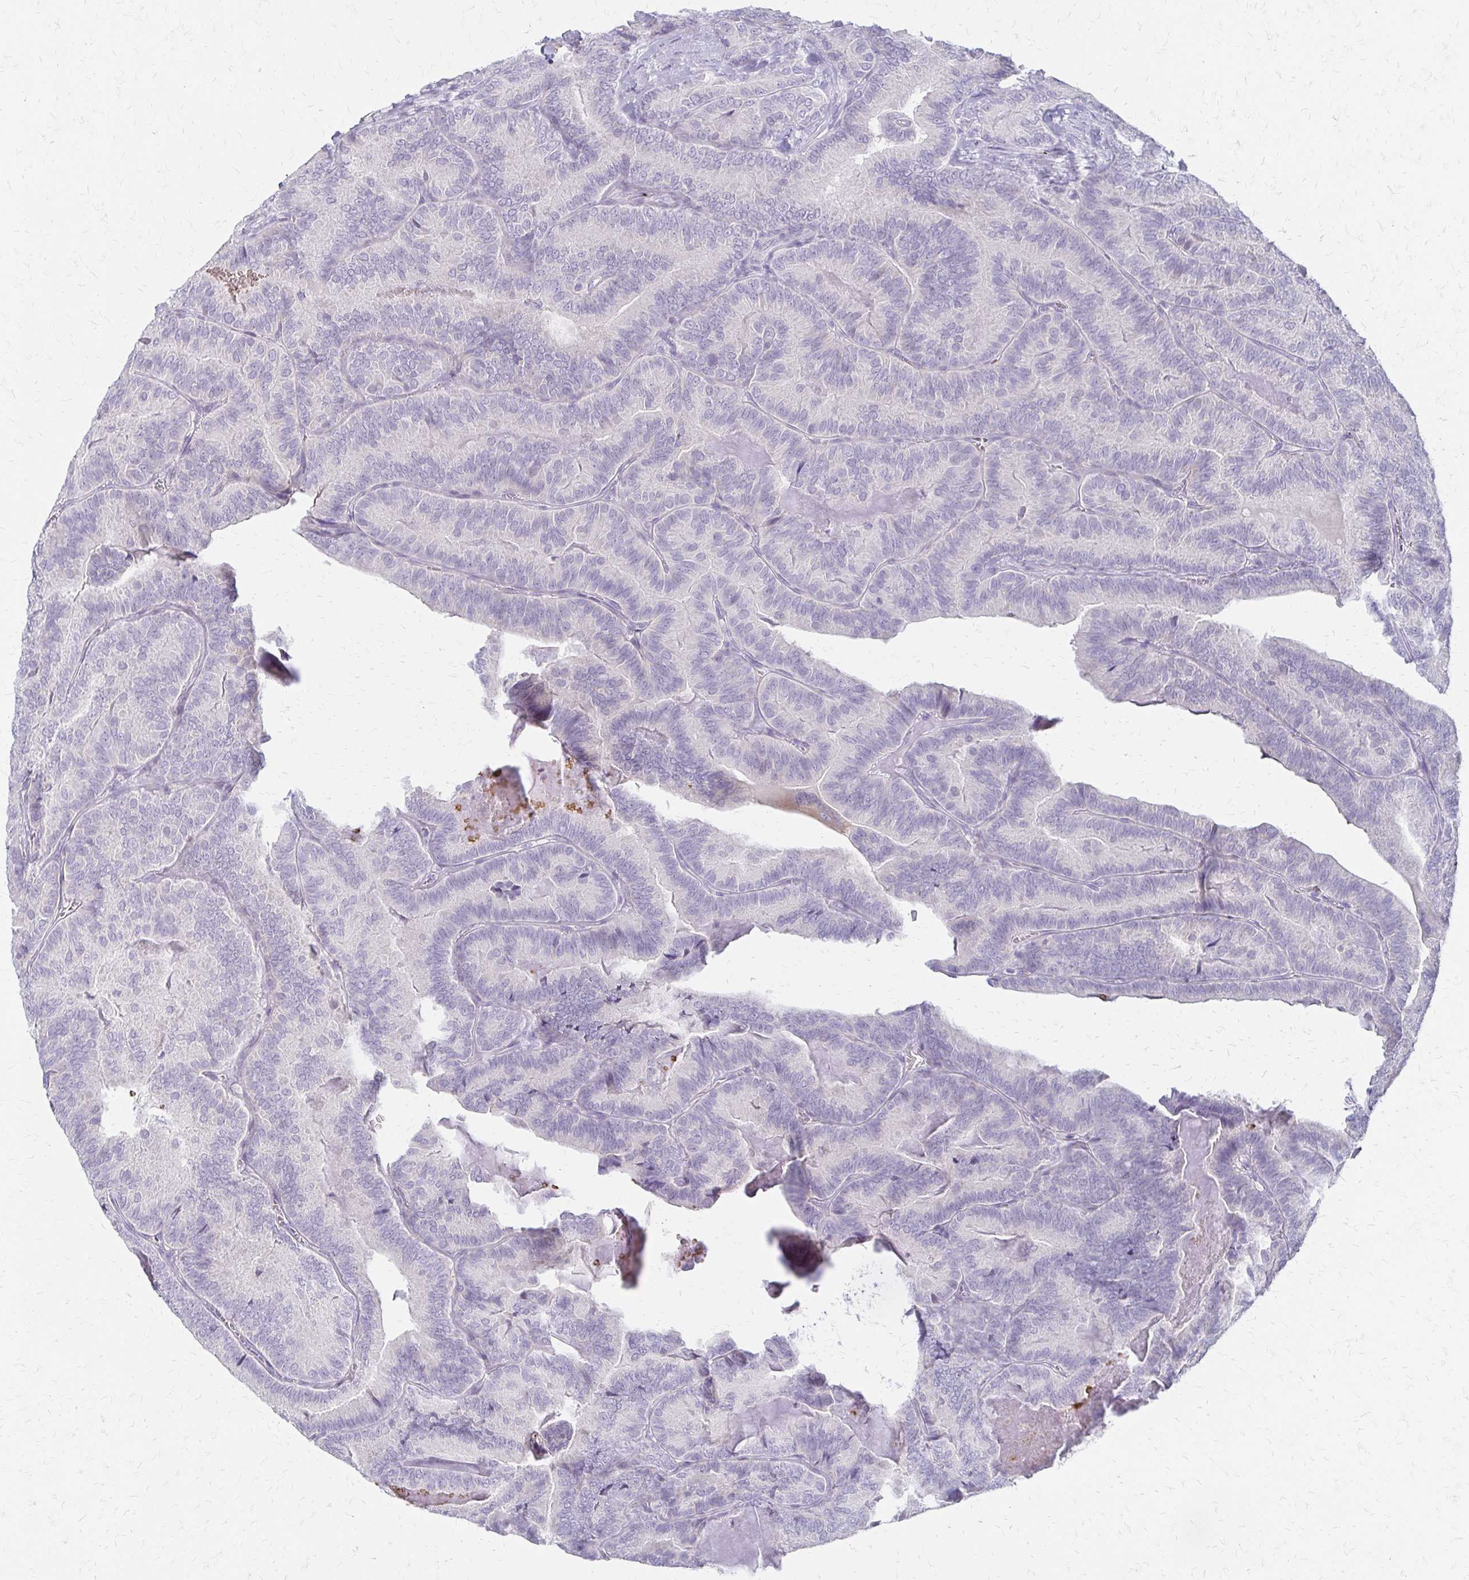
{"staining": {"intensity": "negative", "quantity": "none", "location": "none"}, "tissue": "thyroid cancer", "cell_type": "Tumor cells", "image_type": "cancer", "snomed": [{"axis": "morphology", "description": "Papillary adenocarcinoma, NOS"}, {"axis": "topography", "description": "Thyroid gland"}], "caption": "Immunohistochemistry (IHC) histopathology image of thyroid cancer (papillary adenocarcinoma) stained for a protein (brown), which shows no positivity in tumor cells.", "gene": "ACP5", "patient": {"sex": "female", "age": 75}}